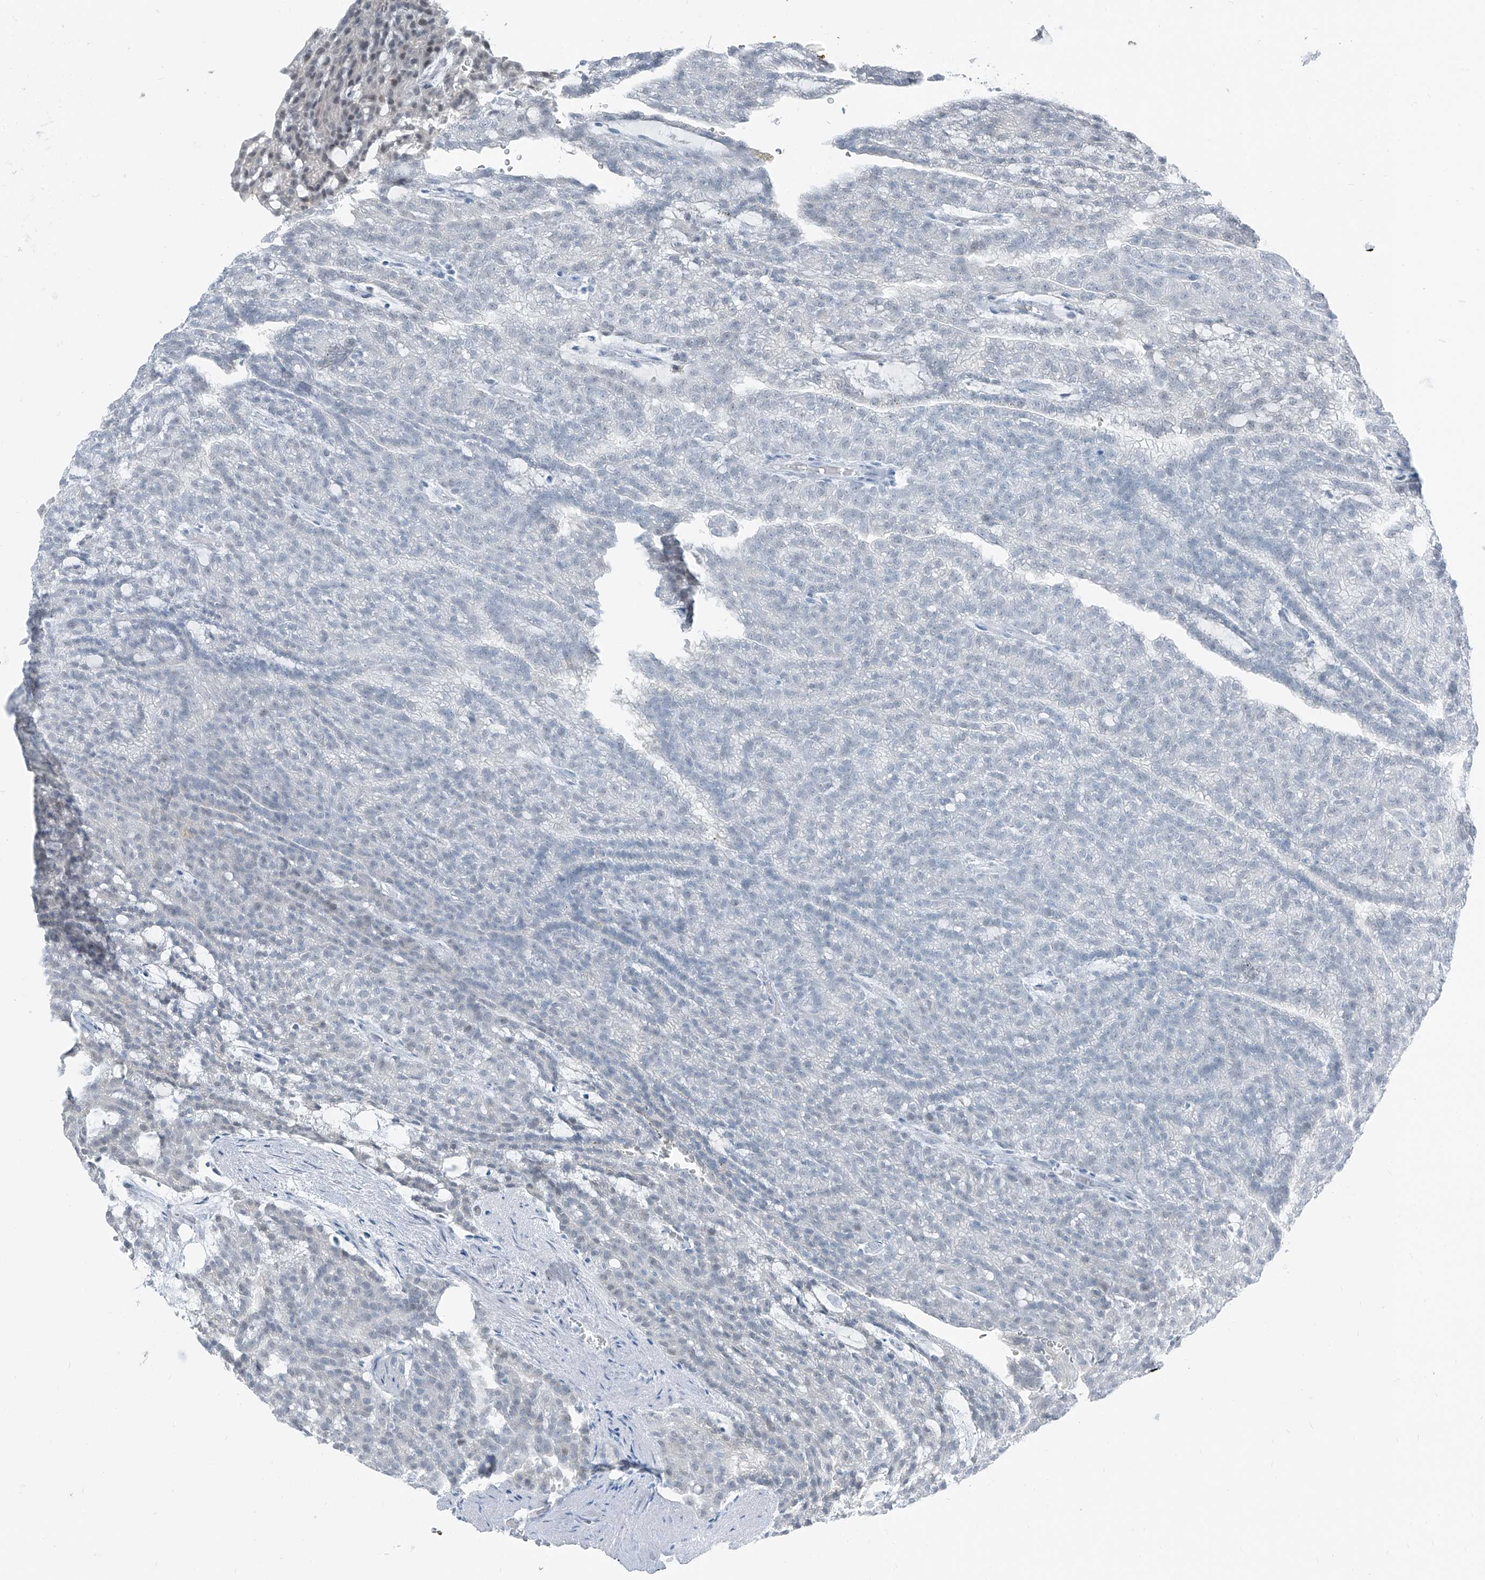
{"staining": {"intensity": "negative", "quantity": "none", "location": "none"}, "tissue": "renal cancer", "cell_type": "Tumor cells", "image_type": "cancer", "snomed": [{"axis": "morphology", "description": "Adenocarcinoma, NOS"}, {"axis": "topography", "description": "Kidney"}], "caption": "Photomicrograph shows no significant protein expression in tumor cells of adenocarcinoma (renal). Nuclei are stained in blue.", "gene": "RGN", "patient": {"sex": "male", "age": 63}}